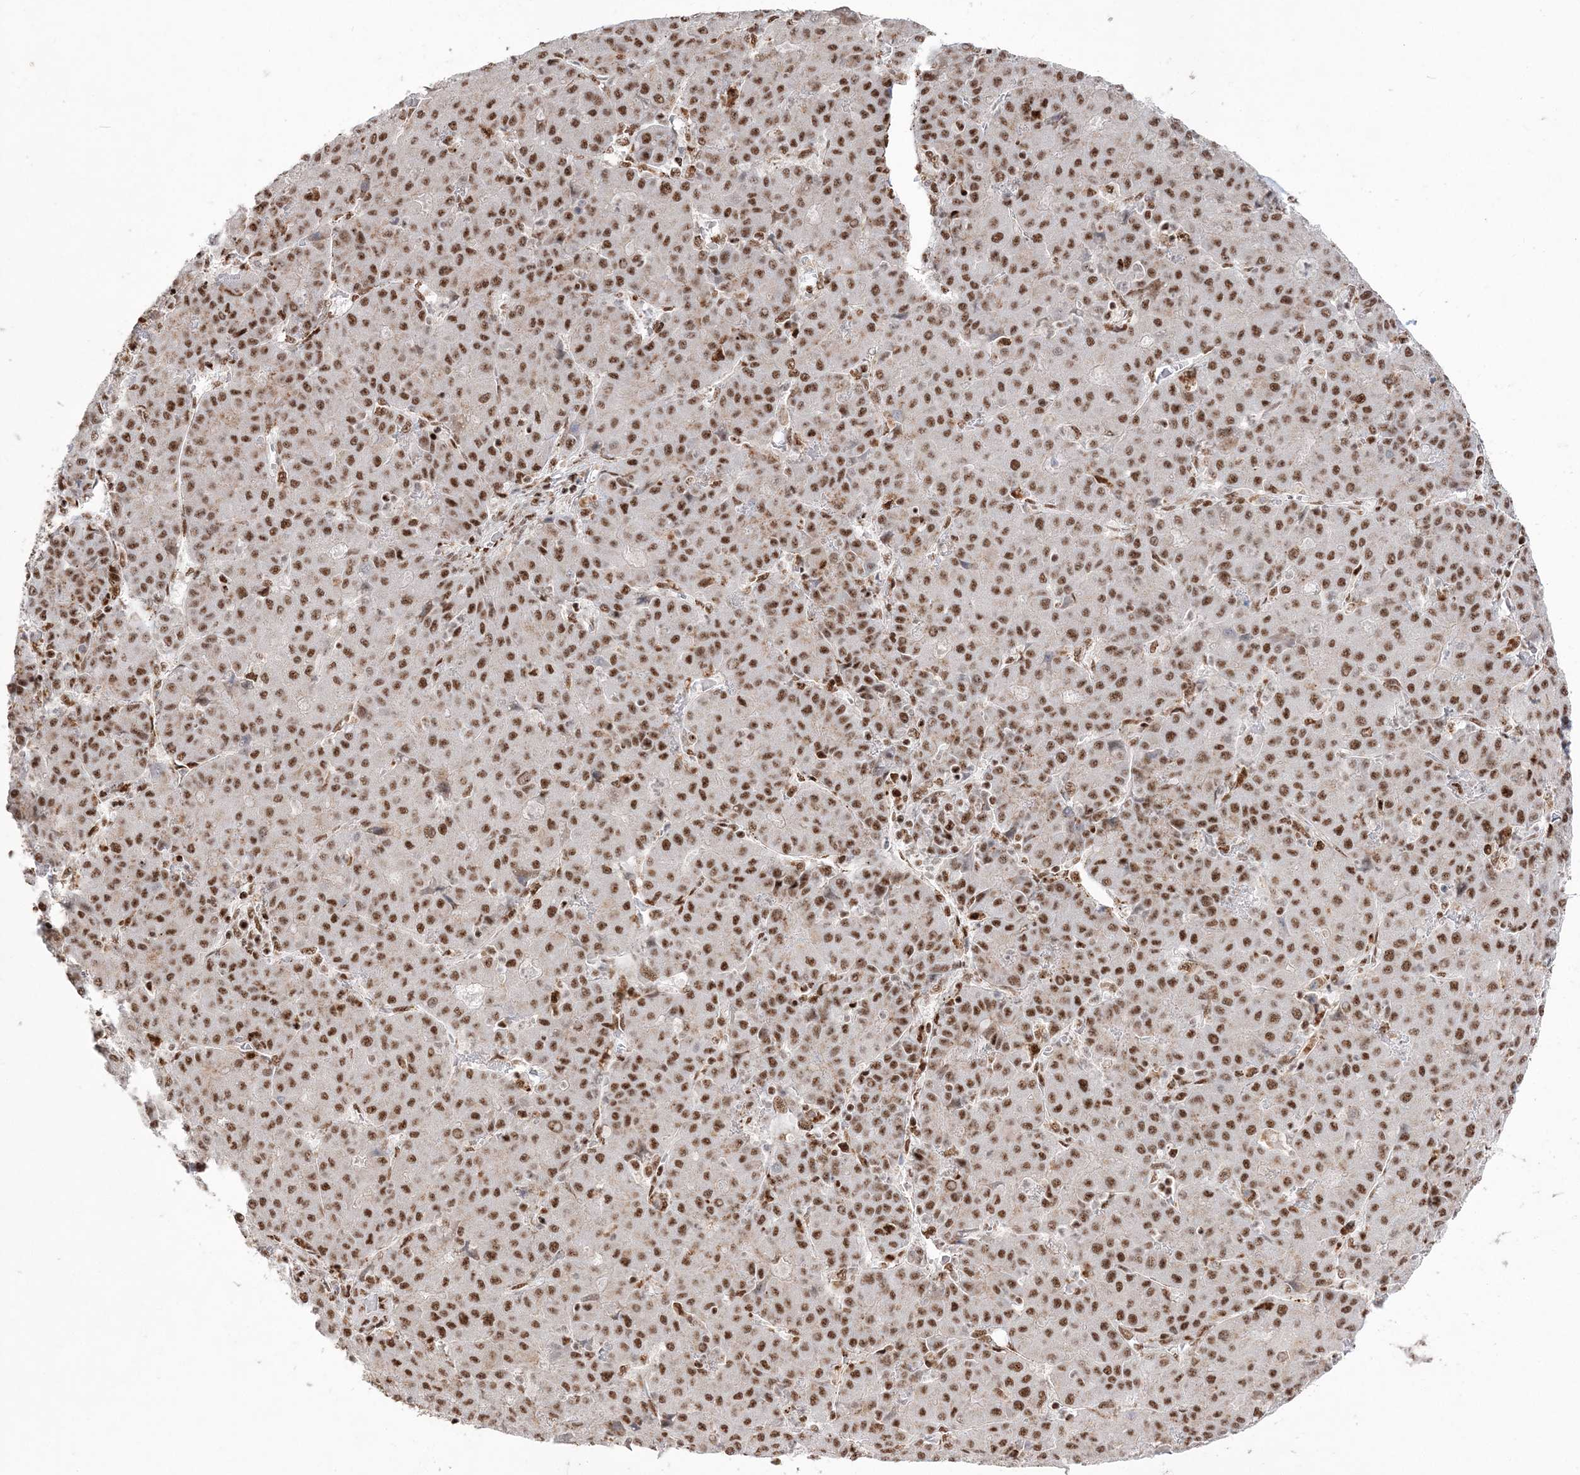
{"staining": {"intensity": "moderate", "quantity": ">75%", "location": "nuclear"}, "tissue": "liver cancer", "cell_type": "Tumor cells", "image_type": "cancer", "snomed": [{"axis": "morphology", "description": "Carcinoma, Hepatocellular, NOS"}, {"axis": "topography", "description": "Liver"}], "caption": "Immunohistochemistry of human liver hepatocellular carcinoma exhibits medium levels of moderate nuclear positivity in about >75% of tumor cells.", "gene": "RBM17", "patient": {"sex": "male", "age": 65}}